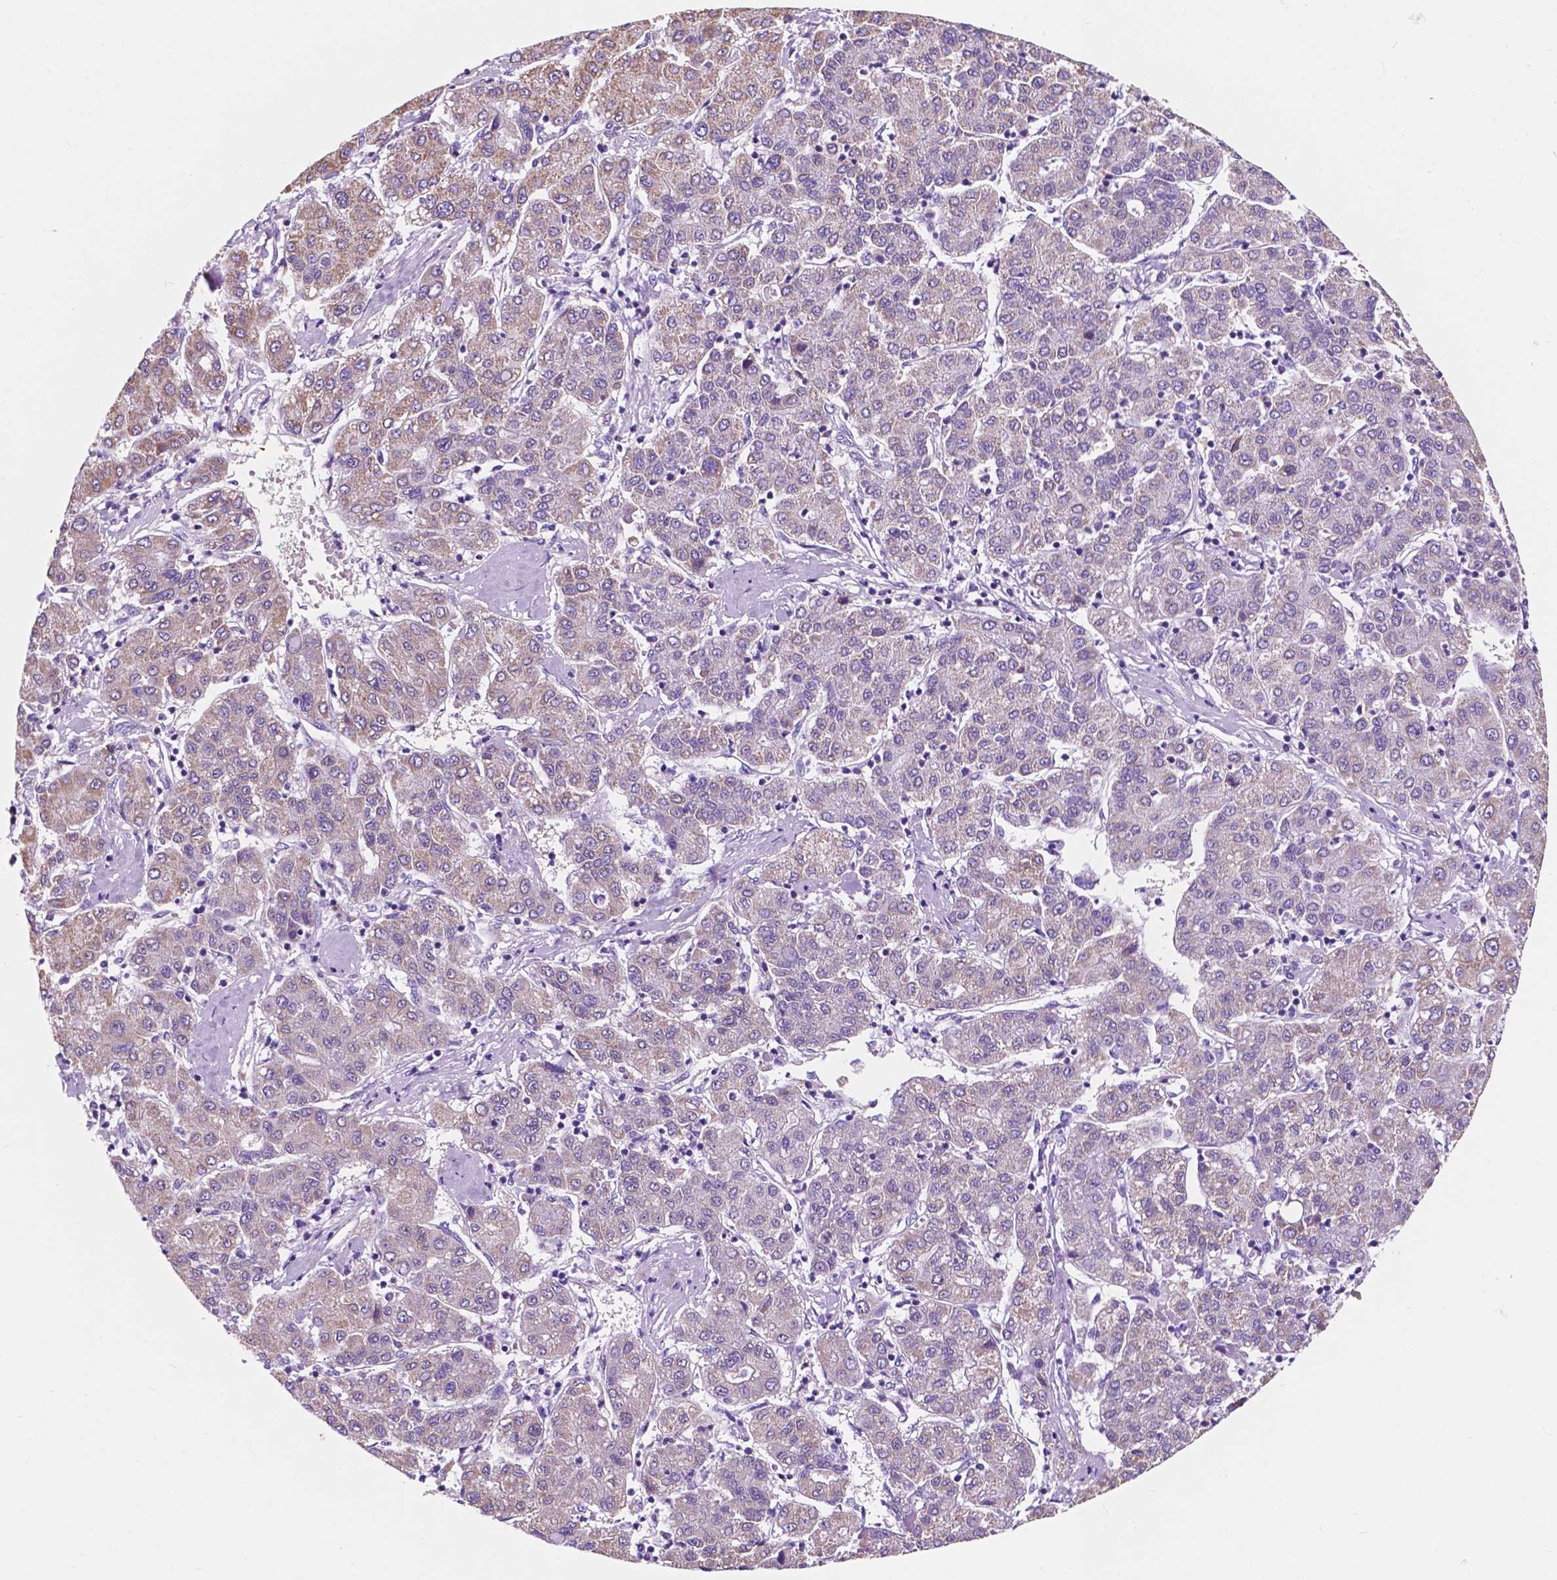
{"staining": {"intensity": "moderate", "quantity": "<25%", "location": "cytoplasmic/membranous"}, "tissue": "liver cancer", "cell_type": "Tumor cells", "image_type": "cancer", "snomed": [{"axis": "morphology", "description": "Carcinoma, Hepatocellular, NOS"}, {"axis": "topography", "description": "Liver"}], "caption": "IHC staining of liver hepatocellular carcinoma, which shows low levels of moderate cytoplasmic/membranous staining in about <25% of tumor cells indicating moderate cytoplasmic/membranous protein staining. The staining was performed using DAB (3,3'-diaminobenzidine) (brown) for protein detection and nuclei were counterstained in hematoxylin (blue).", "gene": "TRPV5", "patient": {"sex": "male", "age": 65}}